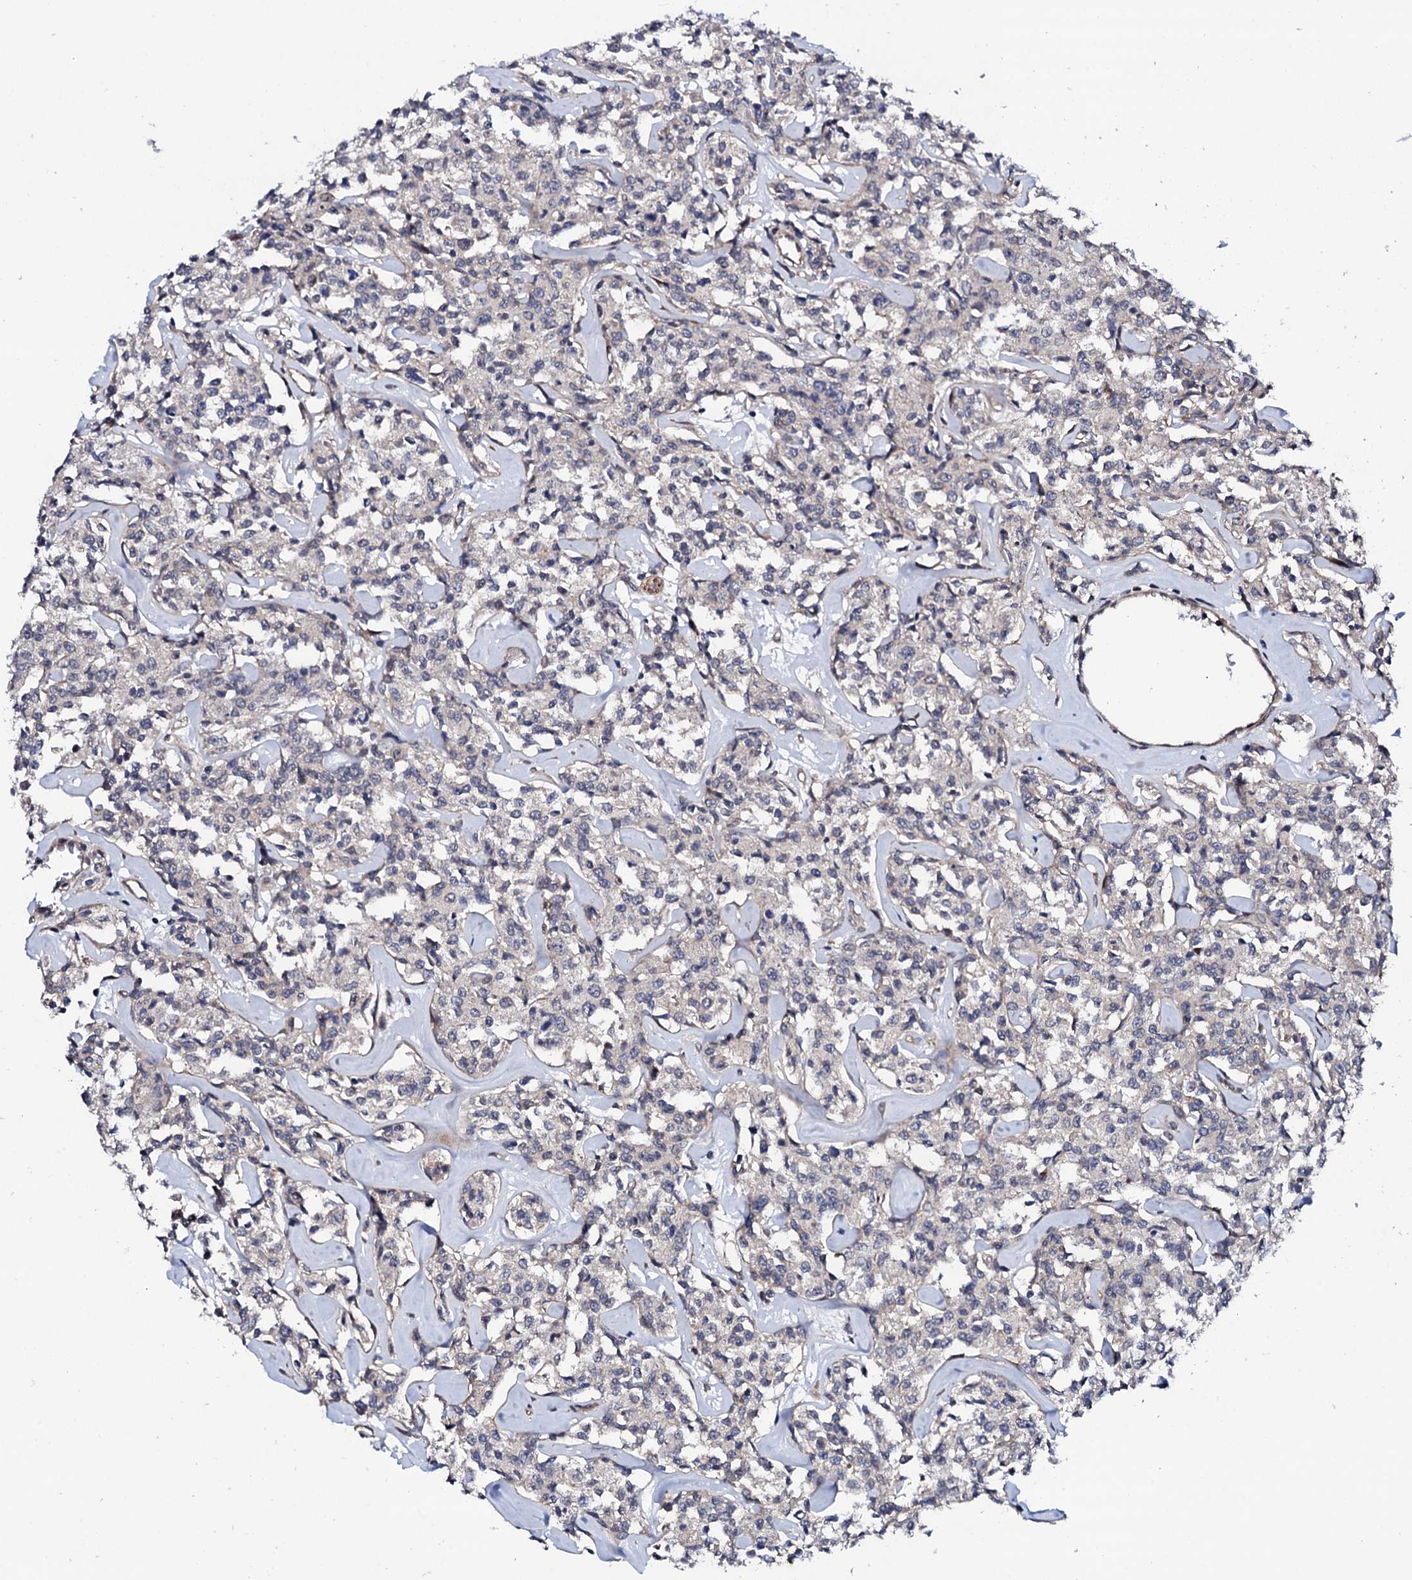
{"staining": {"intensity": "negative", "quantity": "none", "location": "none"}, "tissue": "lymphoma", "cell_type": "Tumor cells", "image_type": "cancer", "snomed": [{"axis": "morphology", "description": "Malignant lymphoma, non-Hodgkin's type, Low grade"}, {"axis": "topography", "description": "Small intestine"}], "caption": "Immunohistochemistry (IHC) histopathology image of neoplastic tissue: human malignant lymphoma, non-Hodgkin's type (low-grade) stained with DAB reveals no significant protein positivity in tumor cells. (Stains: DAB (3,3'-diaminobenzidine) immunohistochemistry with hematoxylin counter stain, Microscopy: brightfield microscopy at high magnification).", "gene": "CIAO2A", "patient": {"sex": "female", "age": 59}}